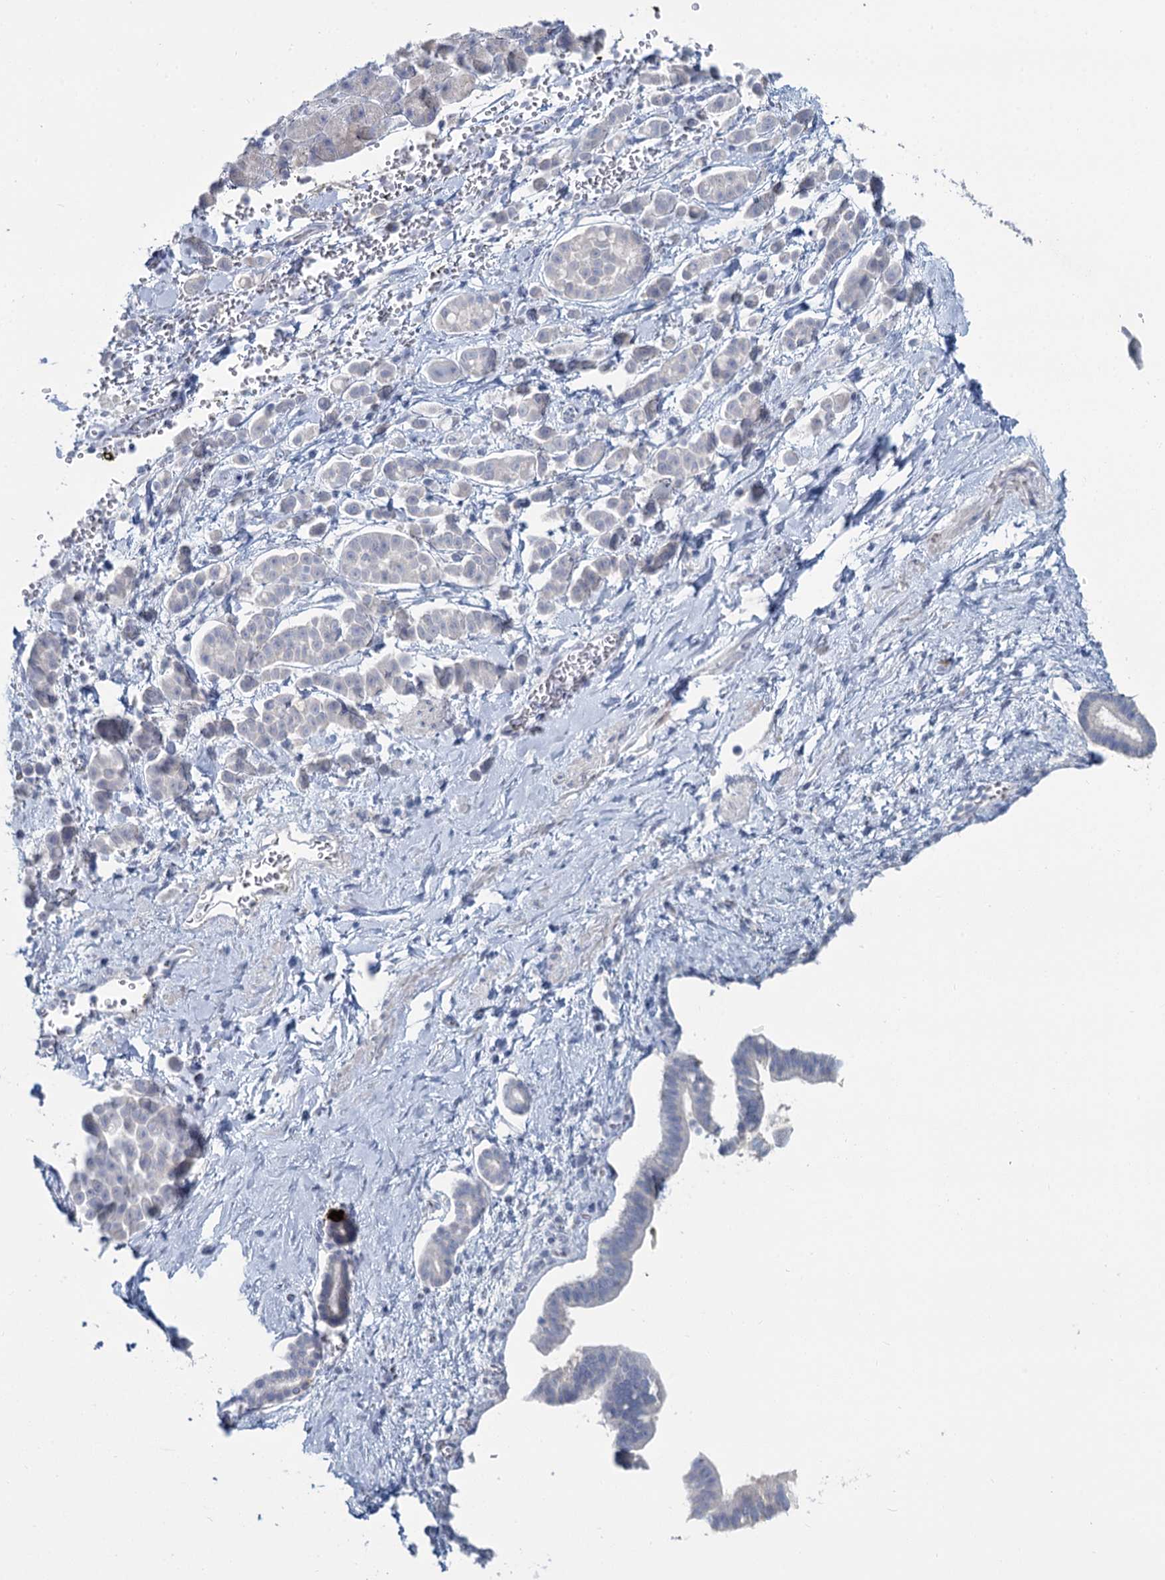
{"staining": {"intensity": "negative", "quantity": "none", "location": "none"}, "tissue": "pancreatic cancer", "cell_type": "Tumor cells", "image_type": "cancer", "snomed": [{"axis": "morphology", "description": "Normal tissue, NOS"}, {"axis": "morphology", "description": "Adenocarcinoma, NOS"}, {"axis": "topography", "description": "Pancreas"}], "caption": "A histopathology image of human pancreatic cancer (adenocarcinoma) is negative for staining in tumor cells.", "gene": "CHGA", "patient": {"sex": "female", "age": 64}}